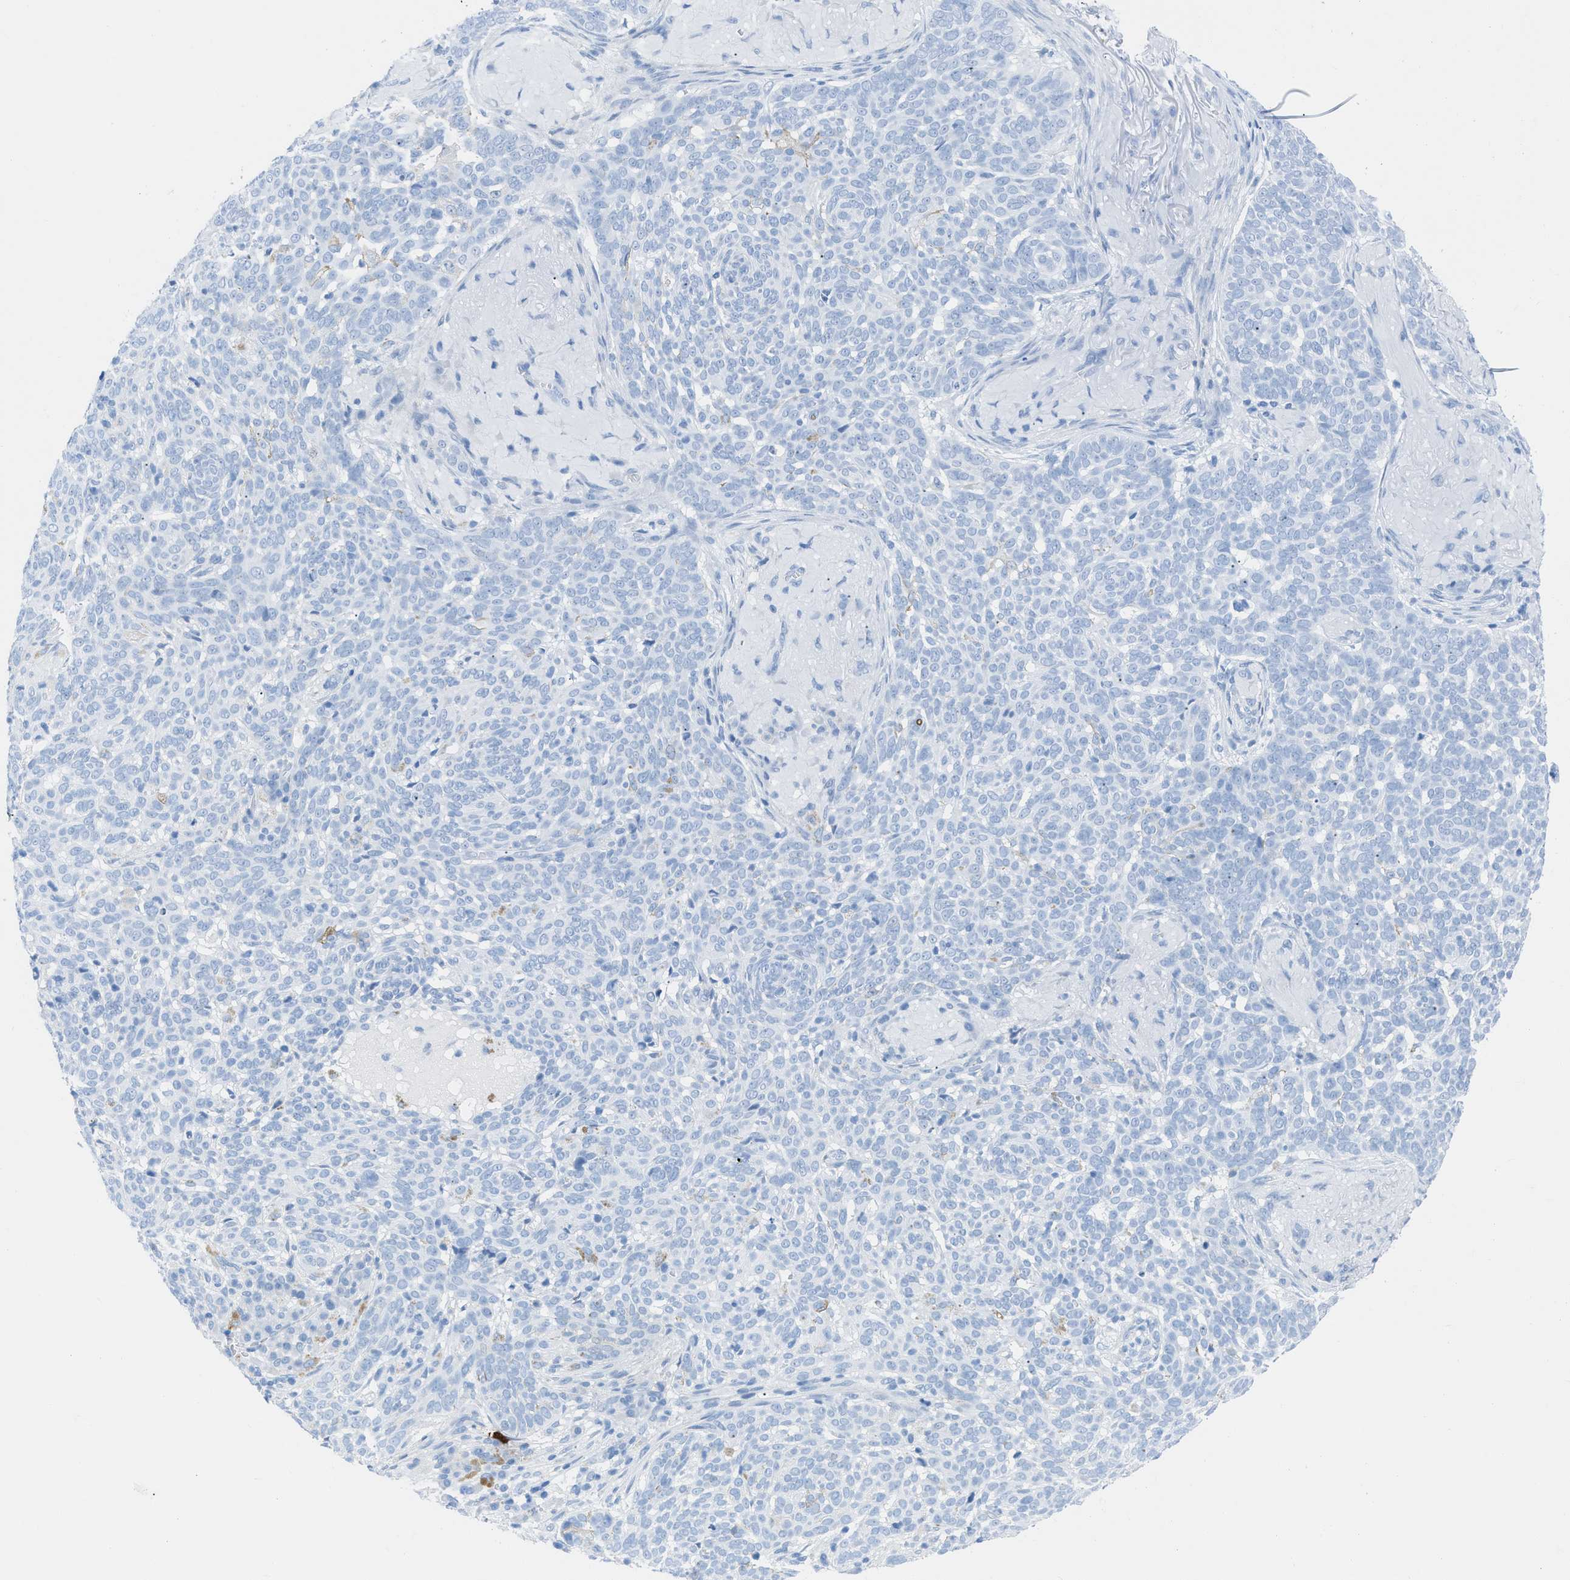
{"staining": {"intensity": "negative", "quantity": "none", "location": "none"}, "tissue": "skin cancer", "cell_type": "Tumor cells", "image_type": "cancer", "snomed": [{"axis": "morphology", "description": "Basal cell carcinoma"}, {"axis": "topography", "description": "Skin"}], "caption": "The photomicrograph exhibits no significant positivity in tumor cells of skin cancer.", "gene": "TCL1A", "patient": {"sex": "male", "age": 85}}